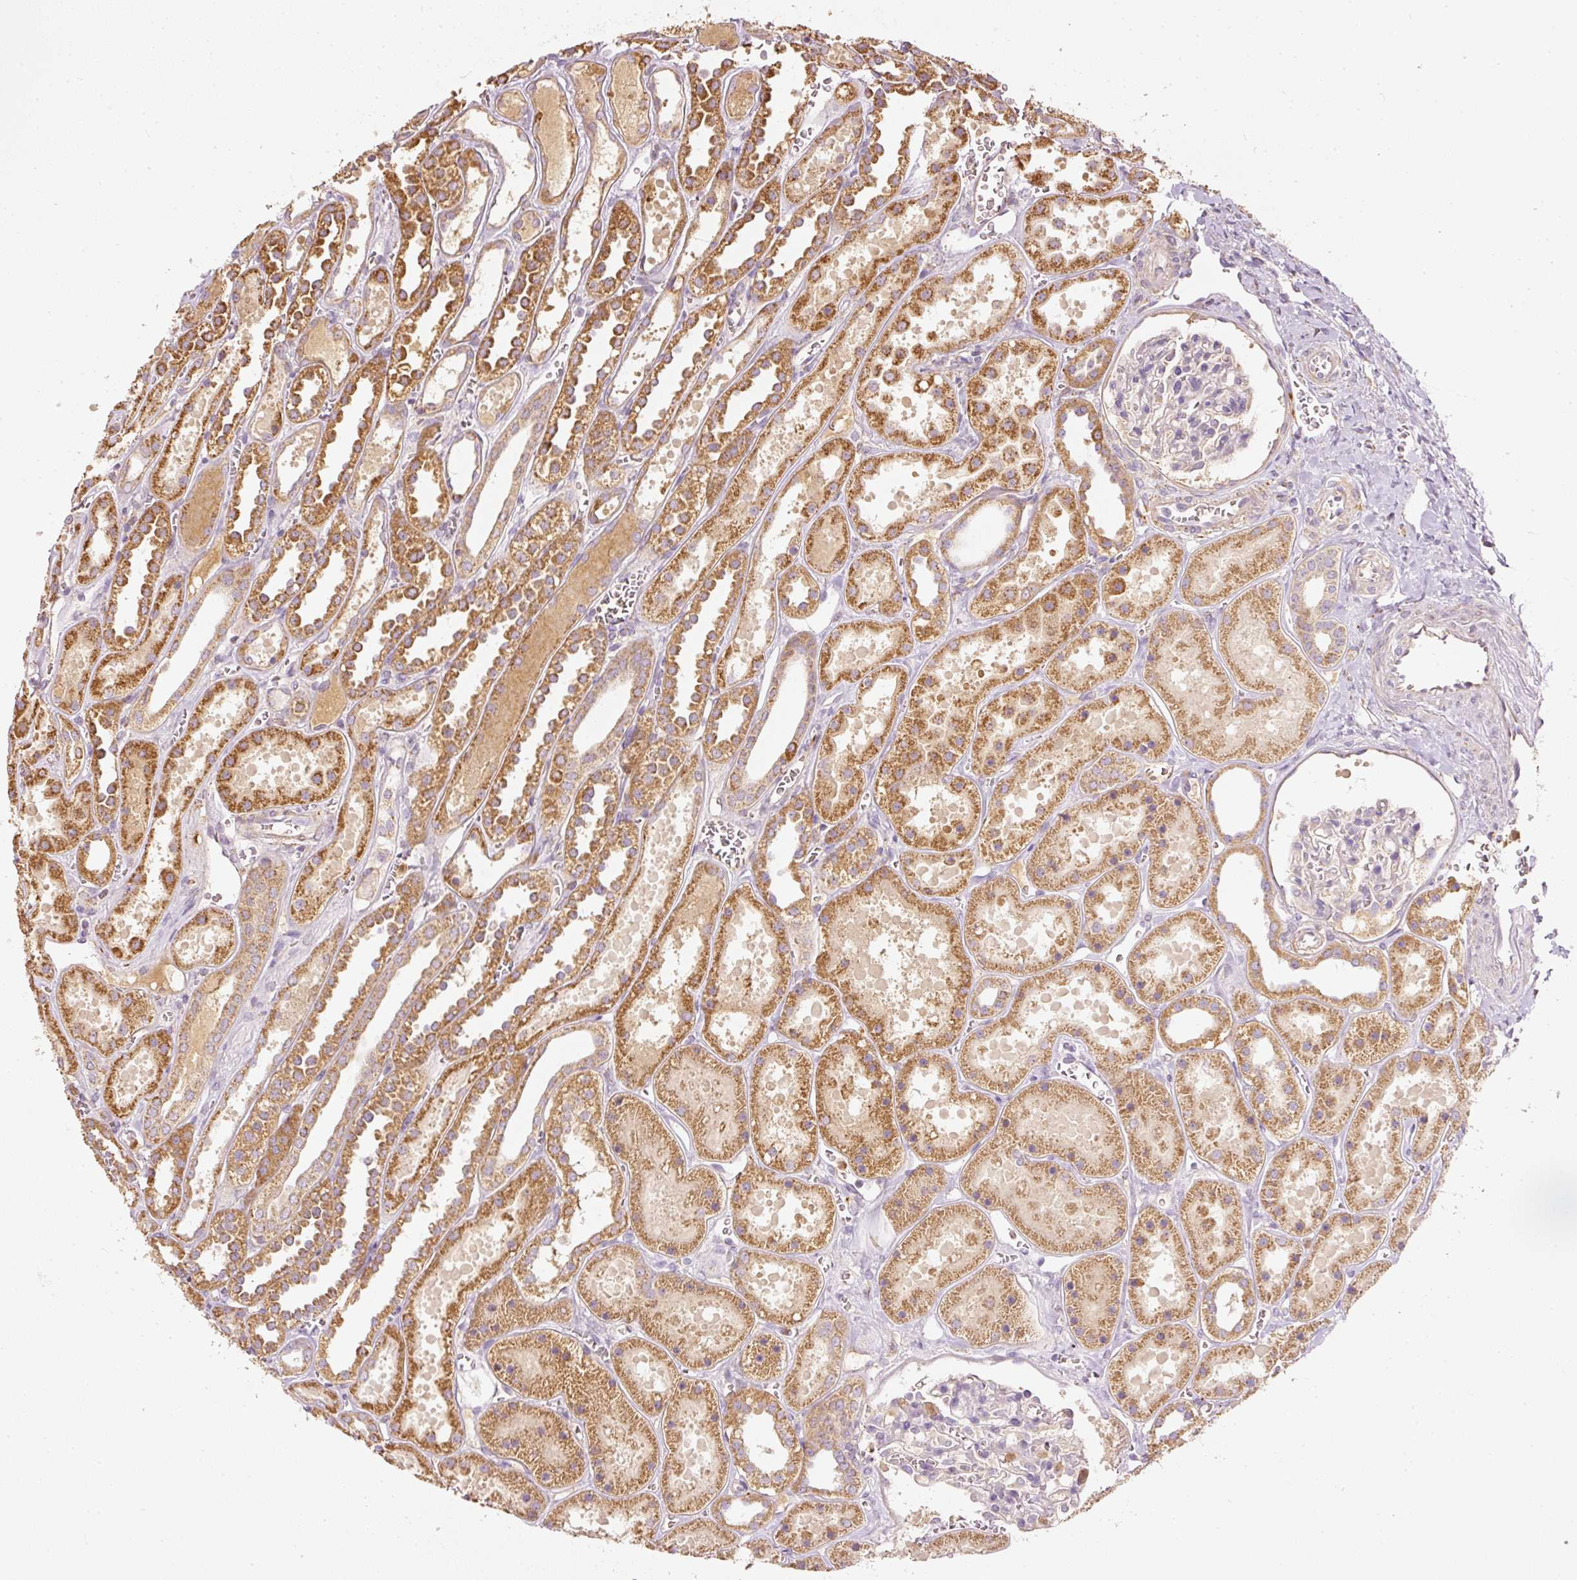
{"staining": {"intensity": "moderate", "quantity": "<25%", "location": "cytoplasmic/membranous"}, "tissue": "kidney", "cell_type": "Cells in glomeruli", "image_type": "normal", "snomed": [{"axis": "morphology", "description": "Normal tissue, NOS"}, {"axis": "topography", "description": "Kidney"}], "caption": "IHC staining of normal kidney, which shows low levels of moderate cytoplasmic/membranous staining in approximately <25% of cells in glomeruli indicating moderate cytoplasmic/membranous protein expression. The staining was performed using DAB (brown) for protein detection and nuclei were counterstained in hematoxylin (blue).", "gene": "PSENEN", "patient": {"sex": "female", "age": 41}}